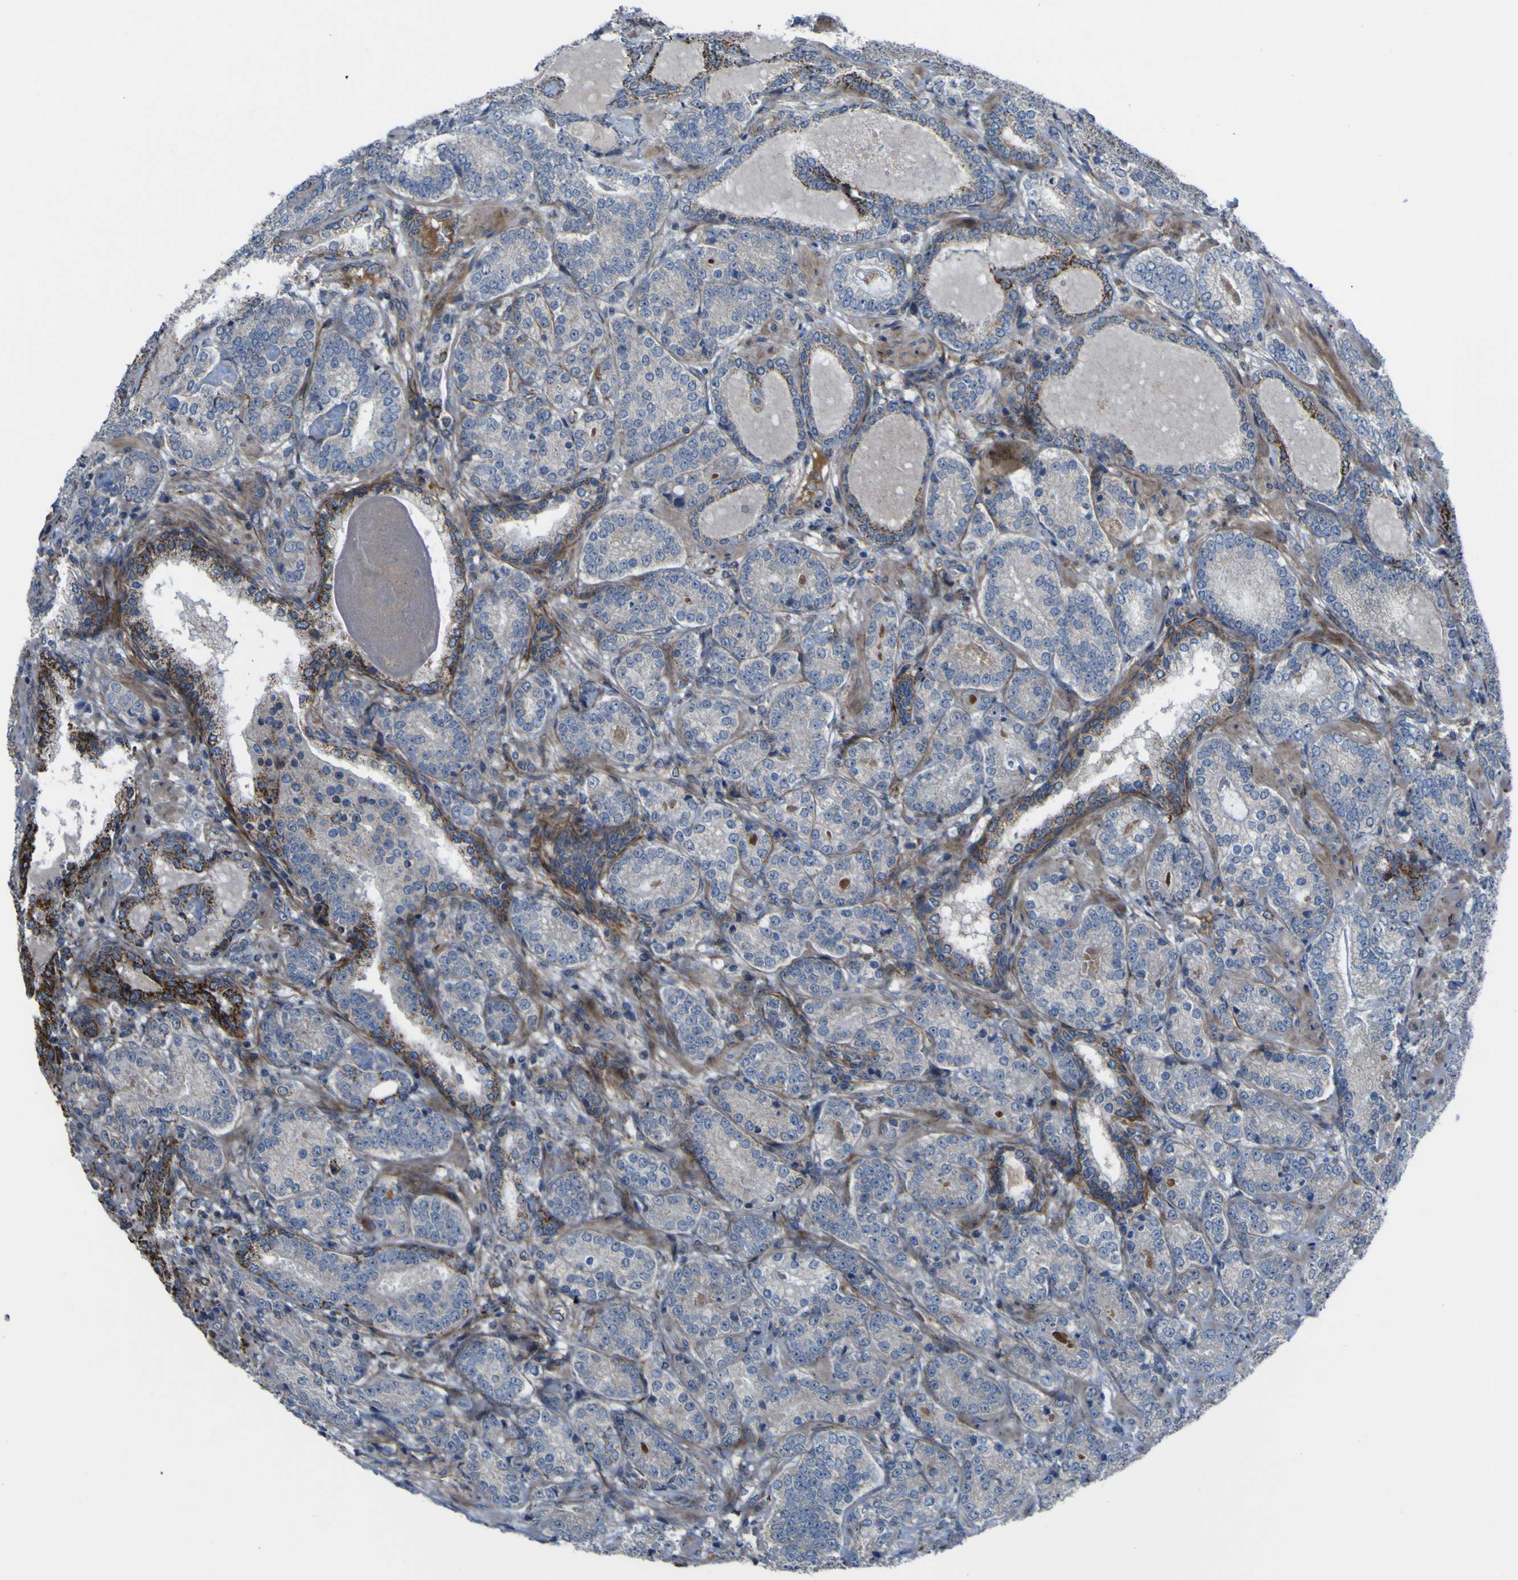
{"staining": {"intensity": "negative", "quantity": "none", "location": "none"}, "tissue": "prostate cancer", "cell_type": "Tumor cells", "image_type": "cancer", "snomed": [{"axis": "morphology", "description": "Adenocarcinoma, High grade"}, {"axis": "topography", "description": "Prostate"}], "caption": "Photomicrograph shows no significant protein positivity in tumor cells of prostate cancer.", "gene": "GPLD1", "patient": {"sex": "male", "age": 61}}